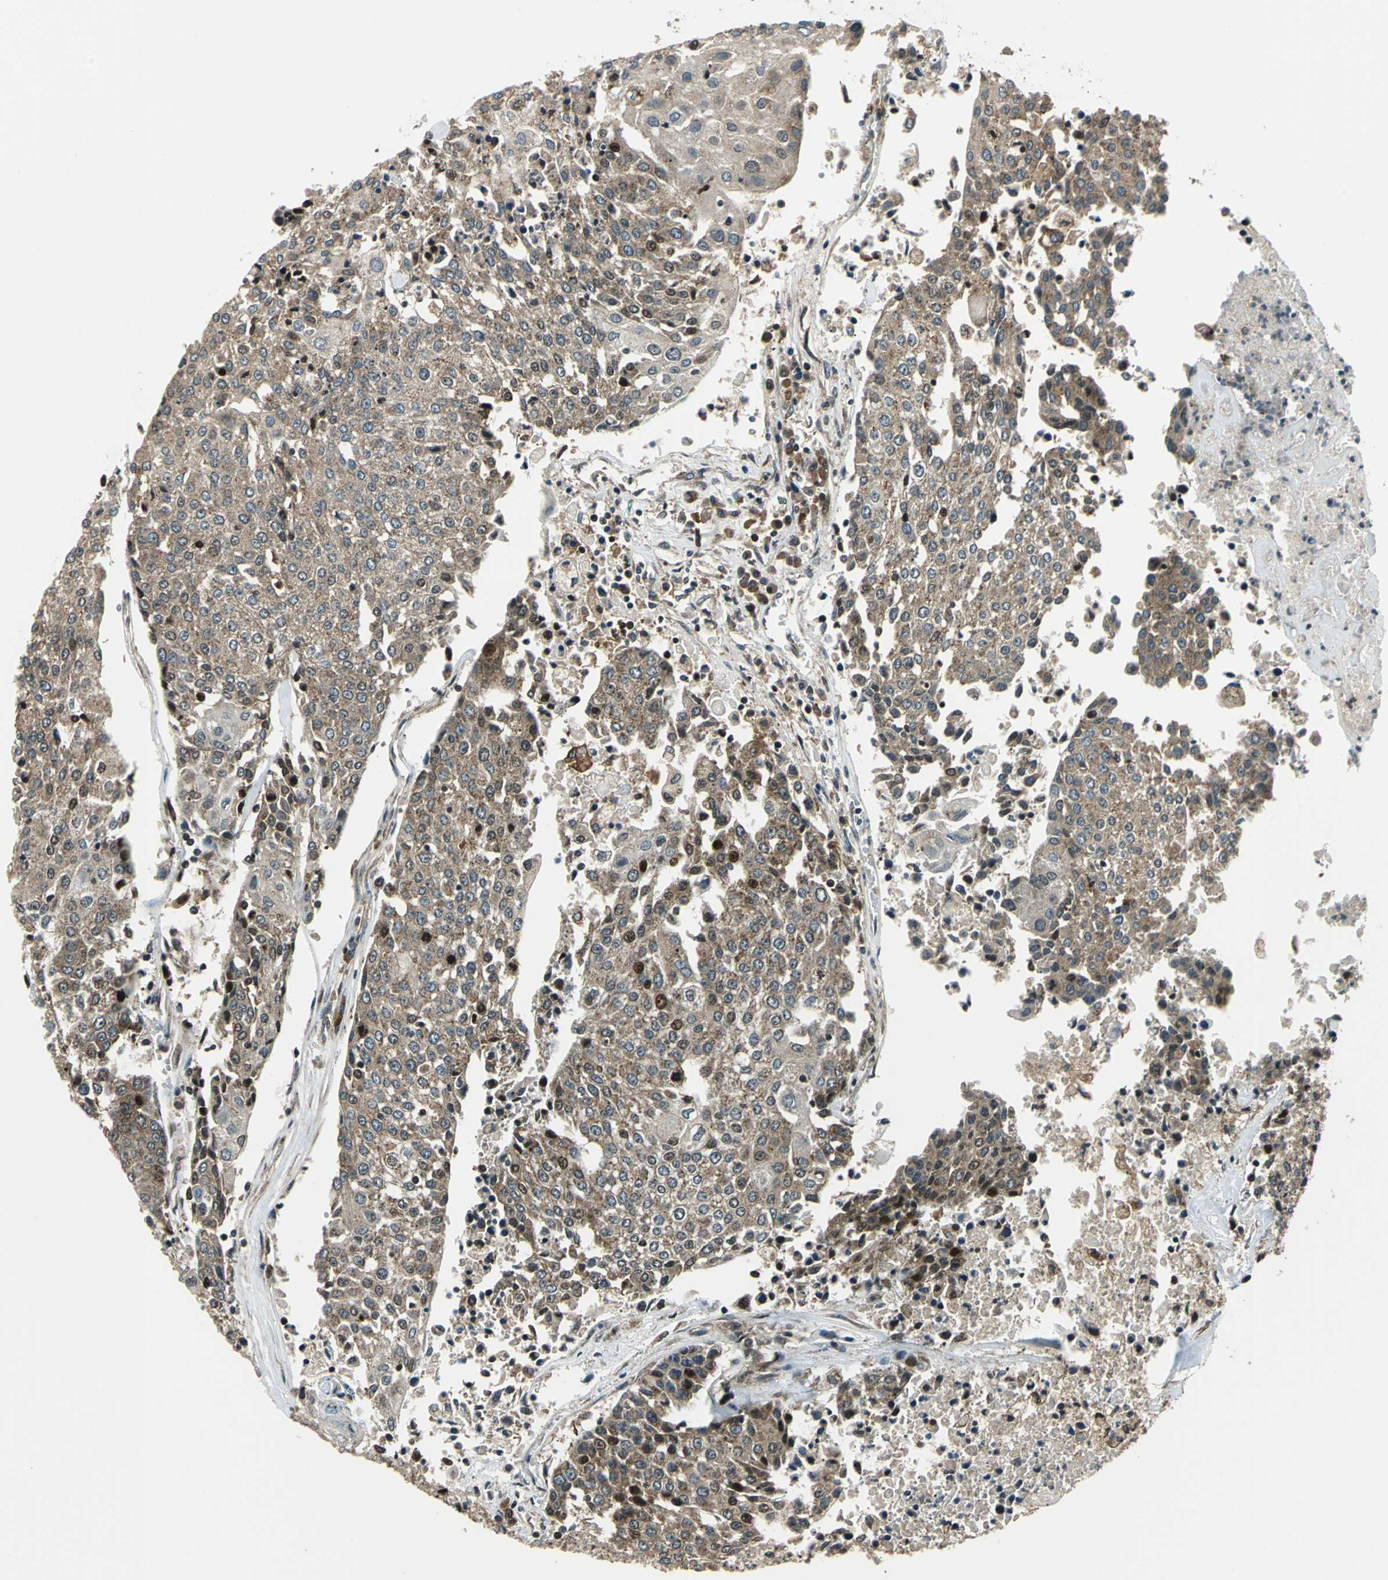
{"staining": {"intensity": "moderate", "quantity": ">75%", "location": "cytoplasmic/membranous"}, "tissue": "urothelial cancer", "cell_type": "Tumor cells", "image_type": "cancer", "snomed": [{"axis": "morphology", "description": "Urothelial carcinoma, High grade"}, {"axis": "topography", "description": "Urinary bladder"}], "caption": "The immunohistochemical stain shows moderate cytoplasmic/membranous expression in tumor cells of urothelial cancer tissue.", "gene": "AATF", "patient": {"sex": "female", "age": 85}}